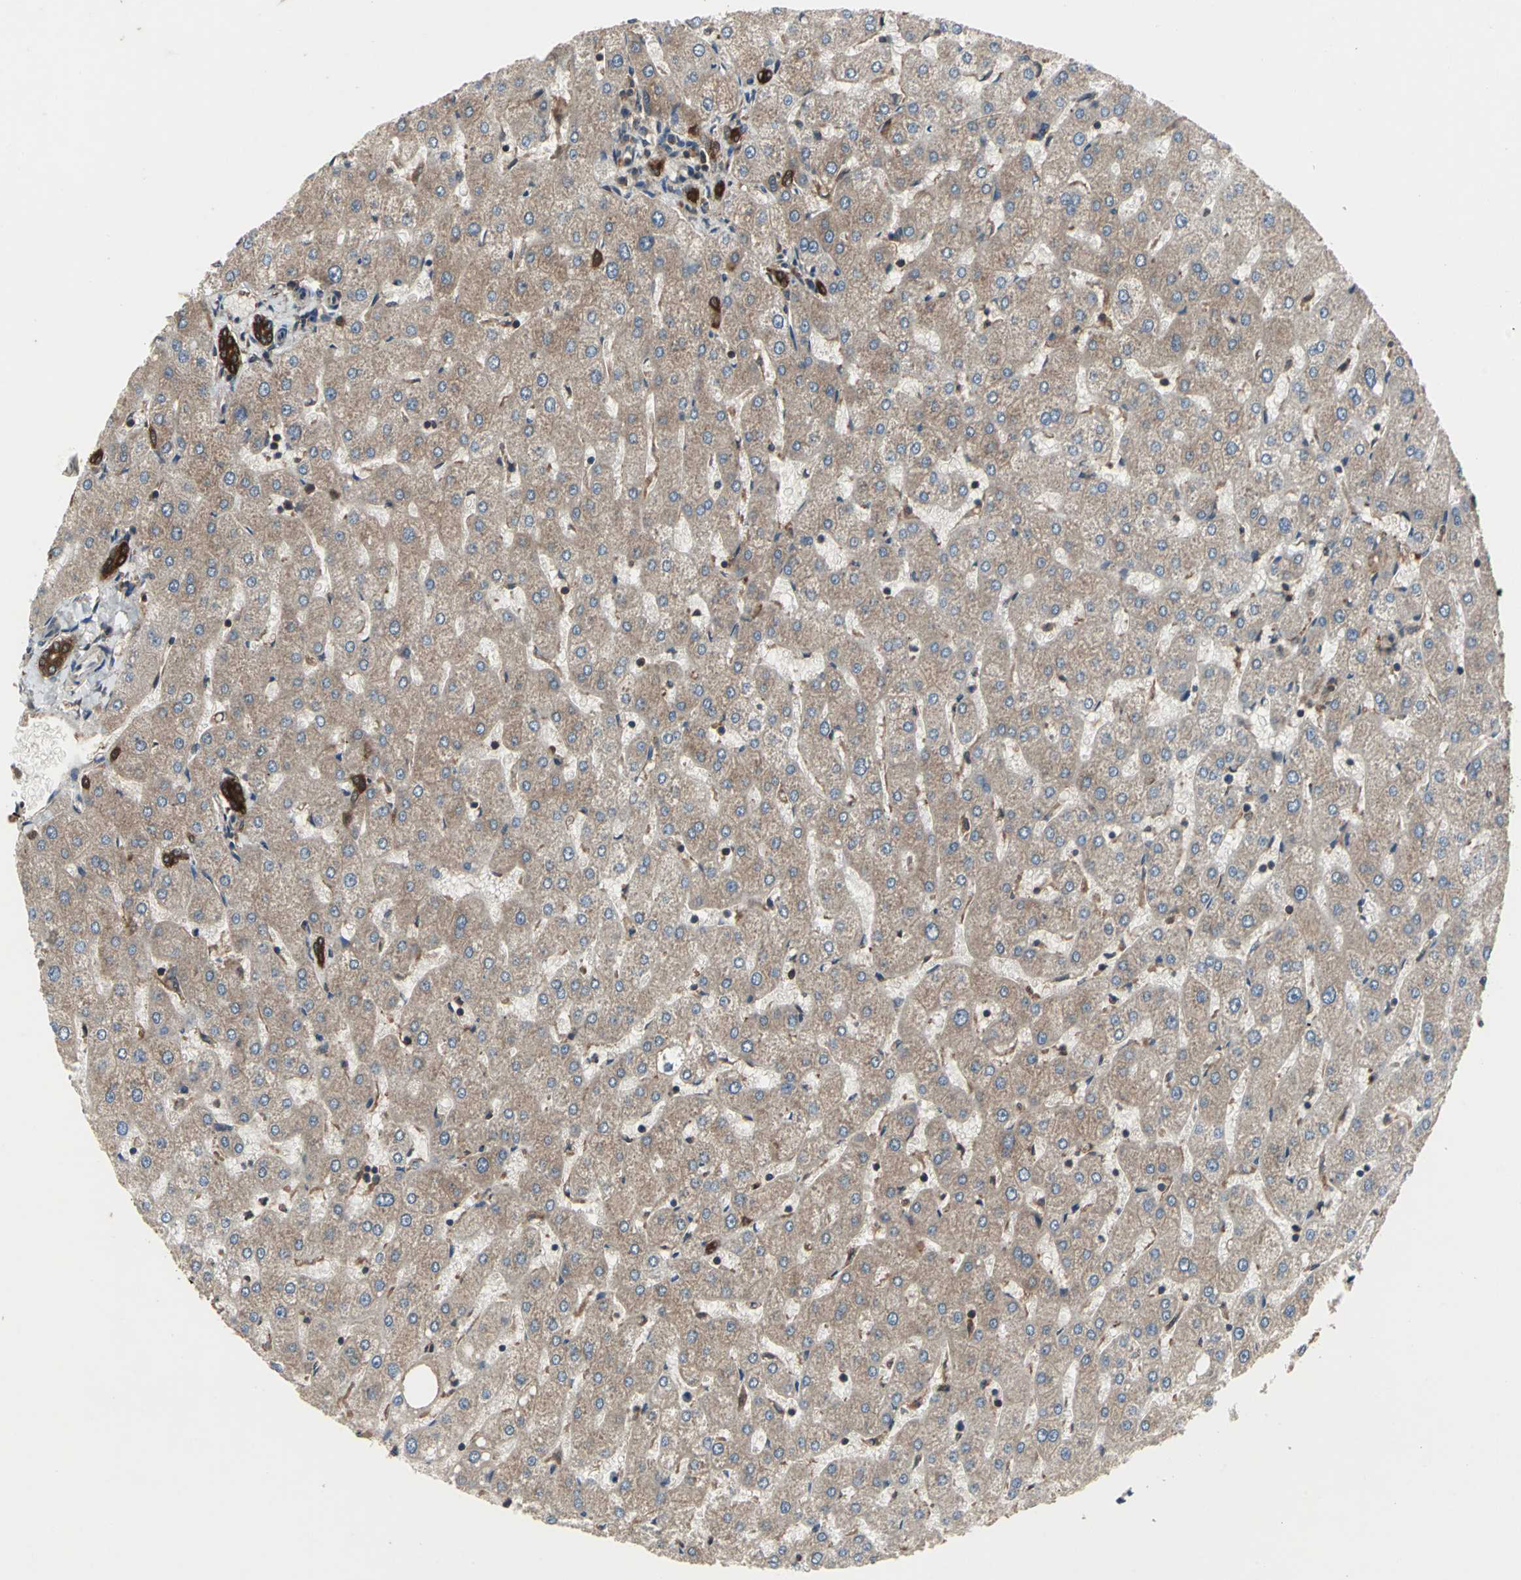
{"staining": {"intensity": "strong", "quantity": ">75%", "location": "cytoplasmic/membranous"}, "tissue": "liver", "cell_type": "Cholangiocytes", "image_type": "normal", "snomed": [{"axis": "morphology", "description": "Normal tissue, NOS"}, {"axis": "topography", "description": "Liver"}], "caption": "Approximately >75% of cholangiocytes in normal human liver reveal strong cytoplasmic/membranous protein expression as visualized by brown immunohistochemical staining.", "gene": "CAPN1", "patient": {"sex": "male", "age": 67}}